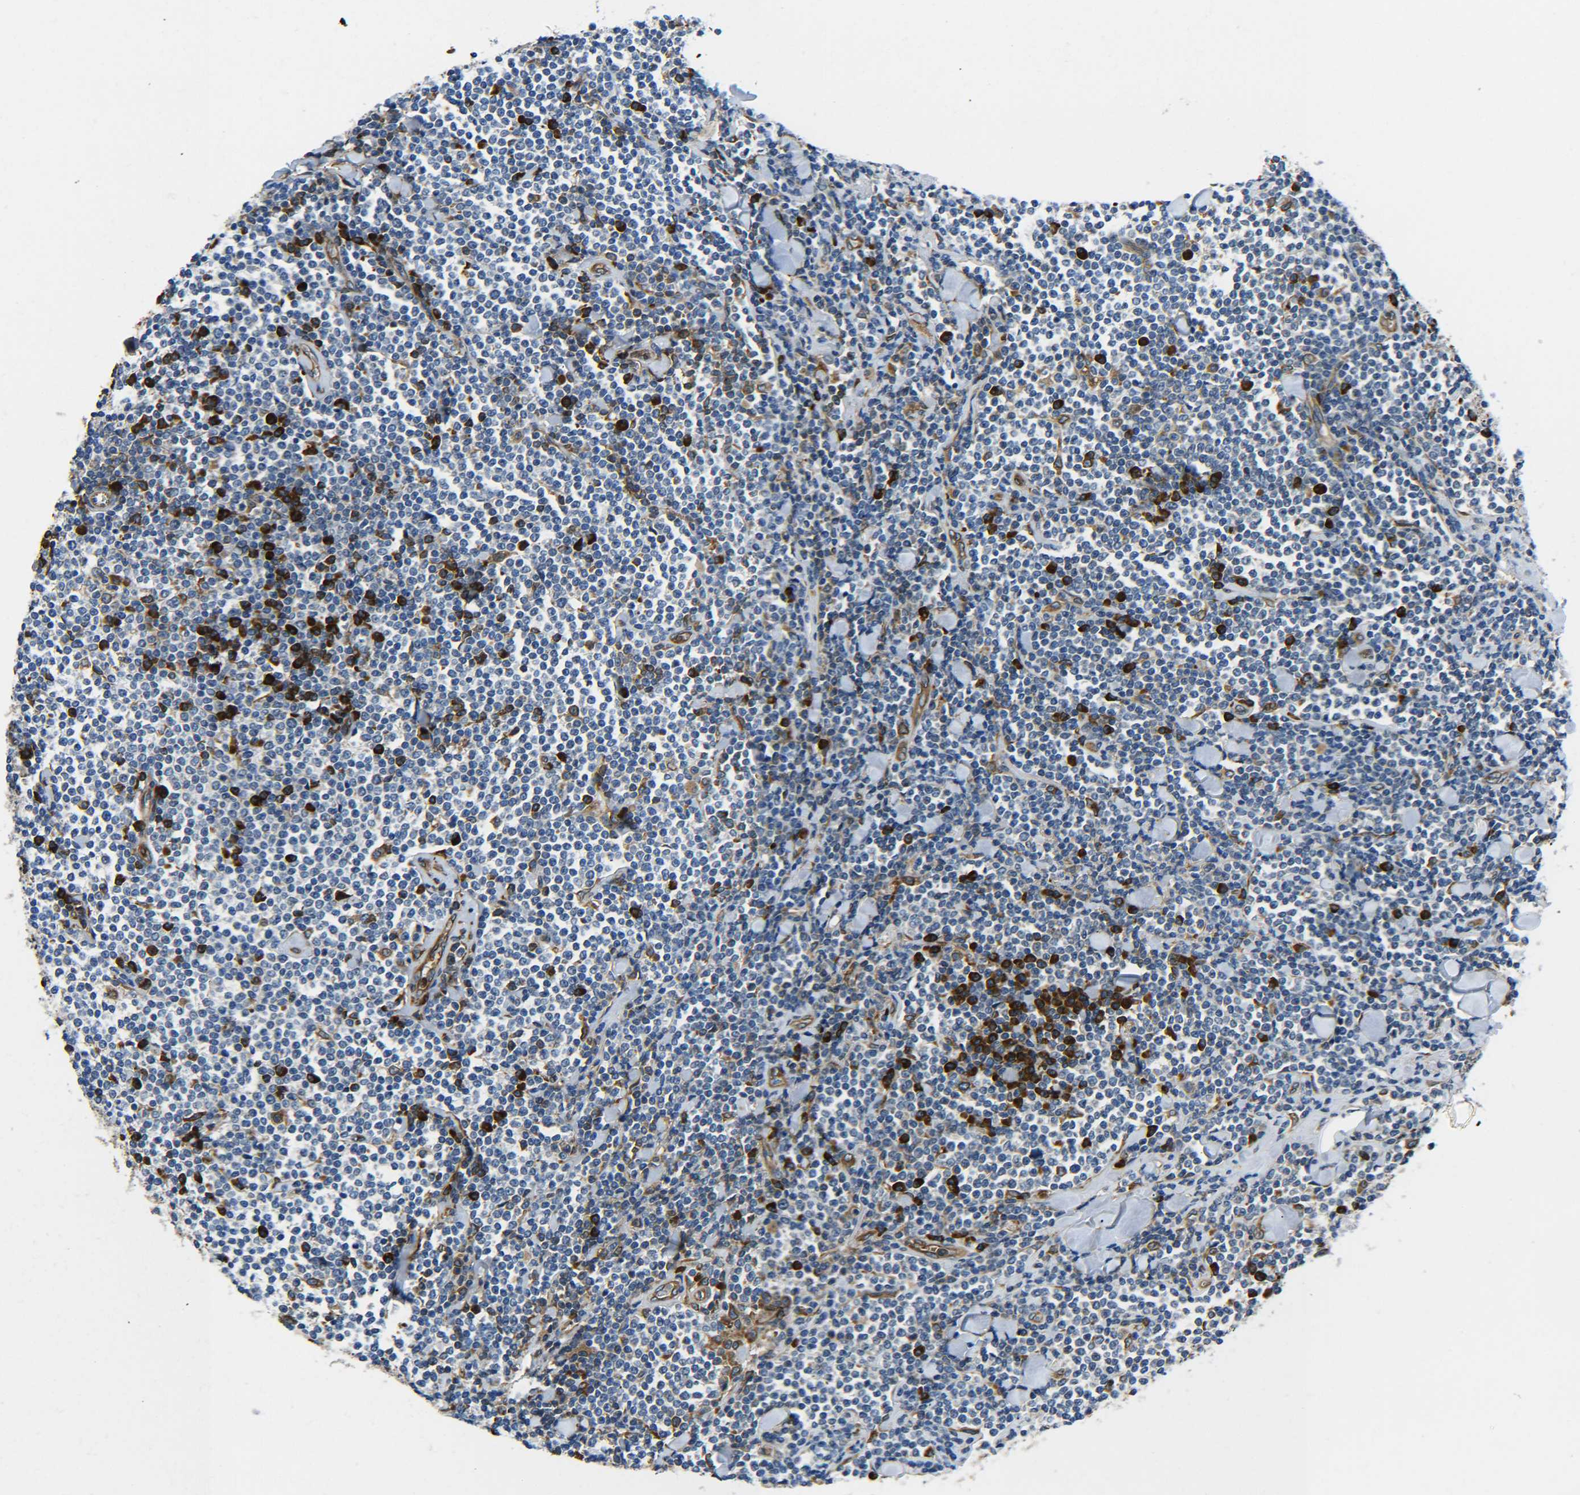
{"staining": {"intensity": "negative", "quantity": "none", "location": "none"}, "tissue": "lymphoma", "cell_type": "Tumor cells", "image_type": "cancer", "snomed": [{"axis": "morphology", "description": "Malignant lymphoma, non-Hodgkin's type, Low grade"}, {"axis": "topography", "description": "Soft tissue"}], "caption": "A high-resolution histopathology image shows IHC staining of lymphoma, which displays no significant positivity in tumor cells.", "gene": "PREB", "patient": {"sex": "male", "age": 92}}